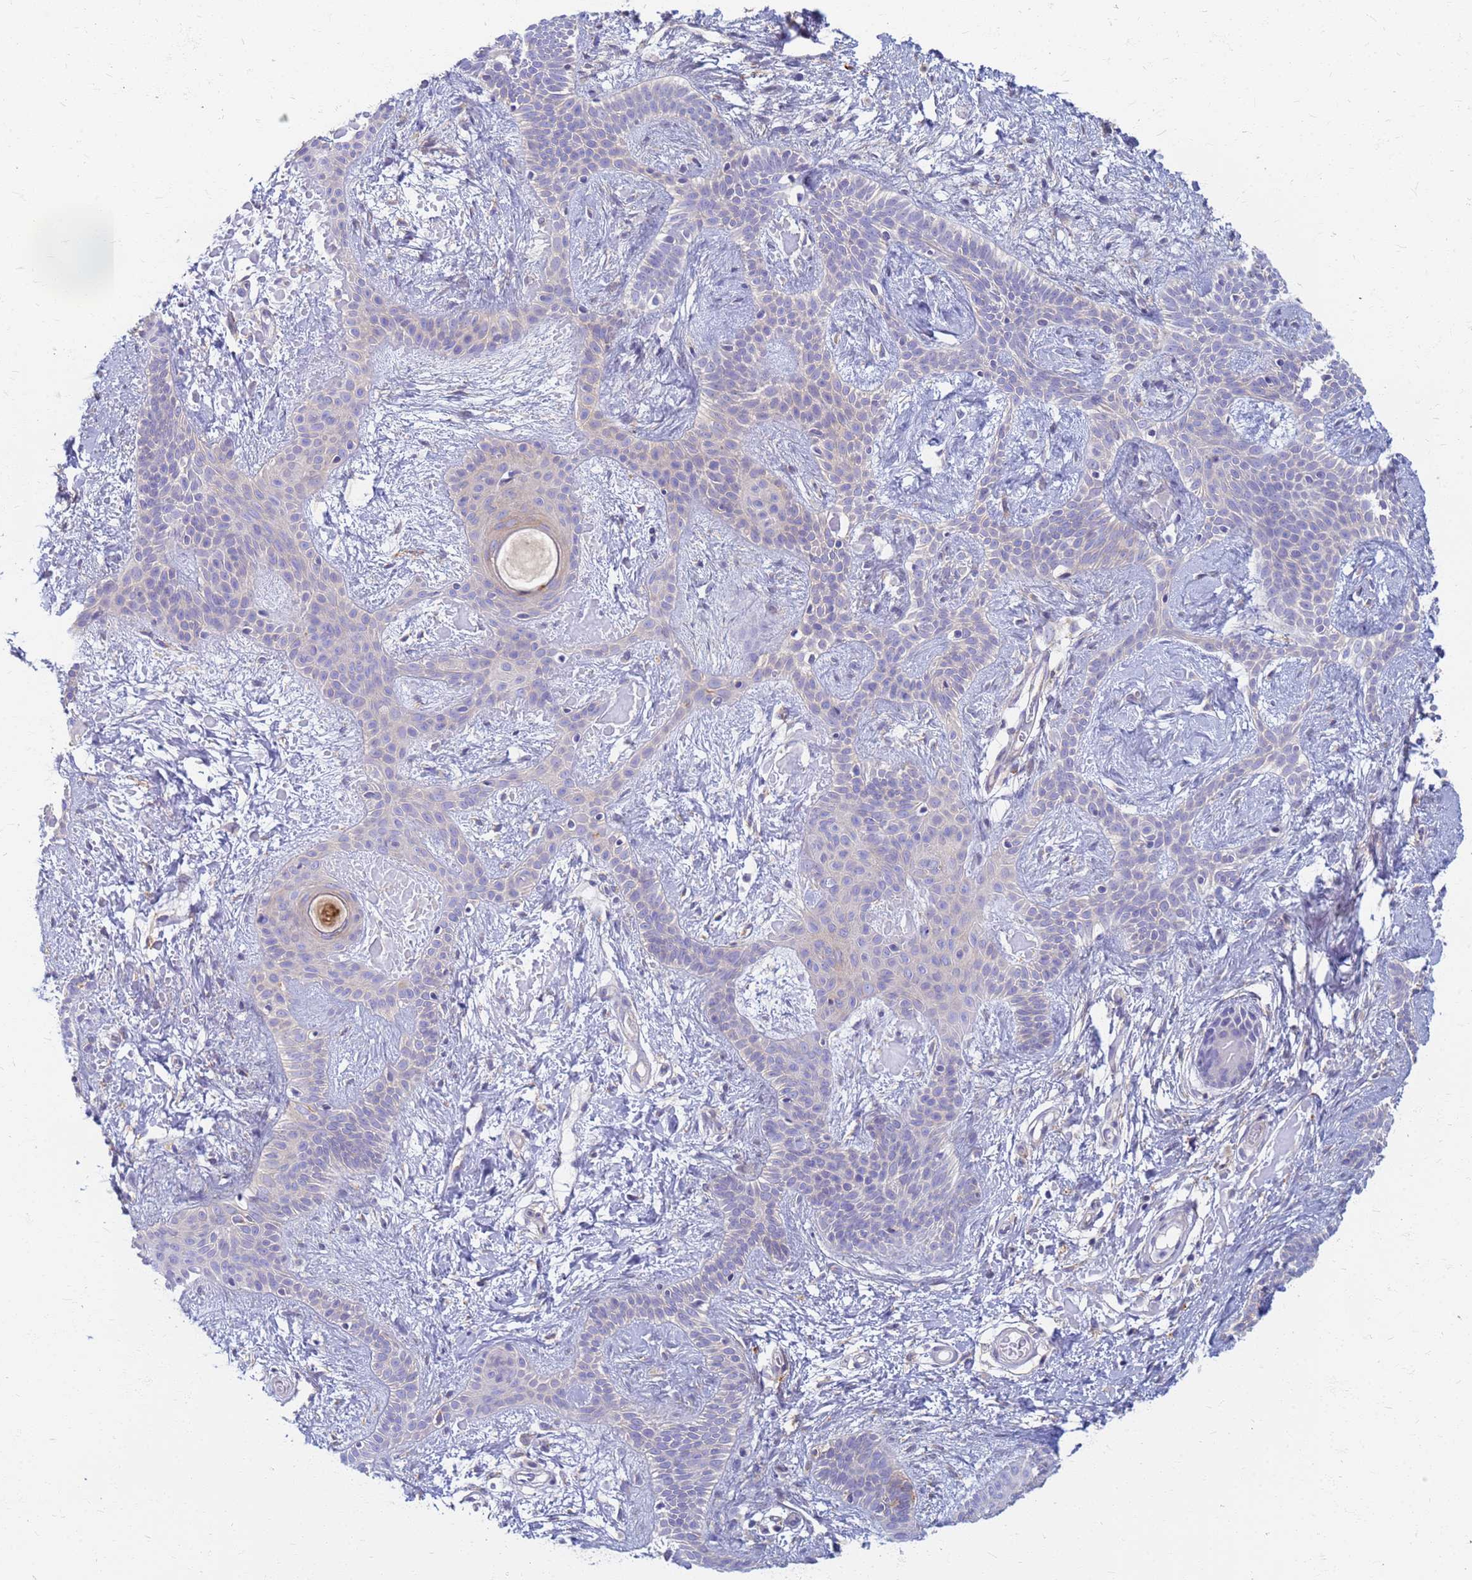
{"staining": {"intensity": "negative", "quantity": "none", "location": "none"}, "tissue": "skin cancer", "cell_type": "Tumor cells", "image_type": "cancer", "snomed": [{"axis": "morphology", "description": "Basal cell carcinoma"}, {"axis": "topography", "description": "Skin"}], "caption": "This is a image of immunohistochemistry staining of skin cancer, which shows no staining in tumor cells.", "gene": "EEA1", "patient": {"sex": "male", "age": 78}}